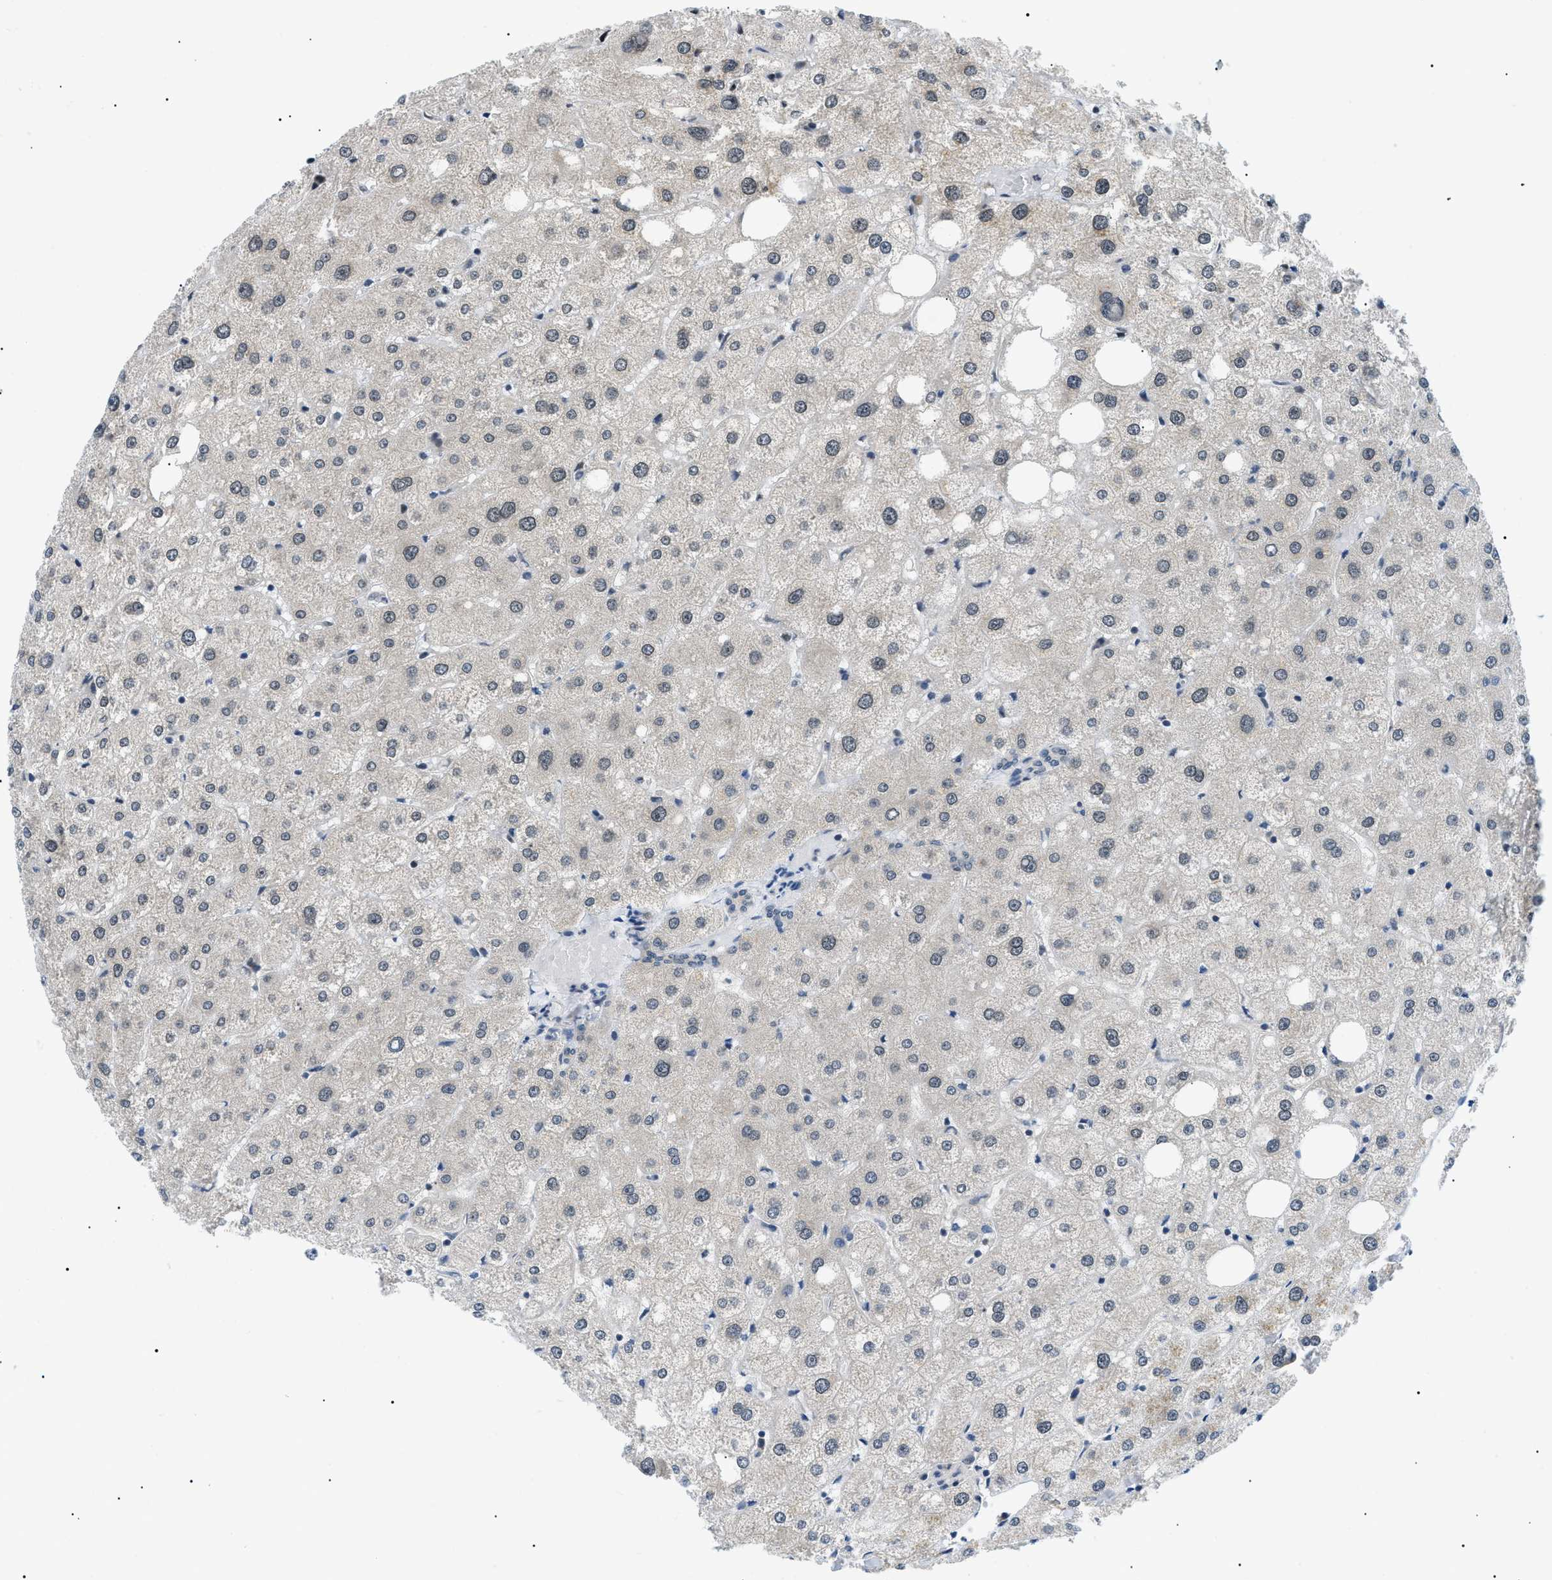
{"staining": {"intensity": "negative", "quantity": "none", "location": "none"}, "tissue": "liver", "cell_type": "Cholangiocytes", "image_type": "normal", "snomed": [{"axis": "morphology", "description": "Normal tissue, NOS"}, {"axis": "topography", "description": "Liver"}], "caption": "An immunohistochemistry photomicrograph of normal liver is shown. There is no staining in cholangiocytes of liver.", "gene": "CWC25", "patient": {"sex": "male", "age": 73}}